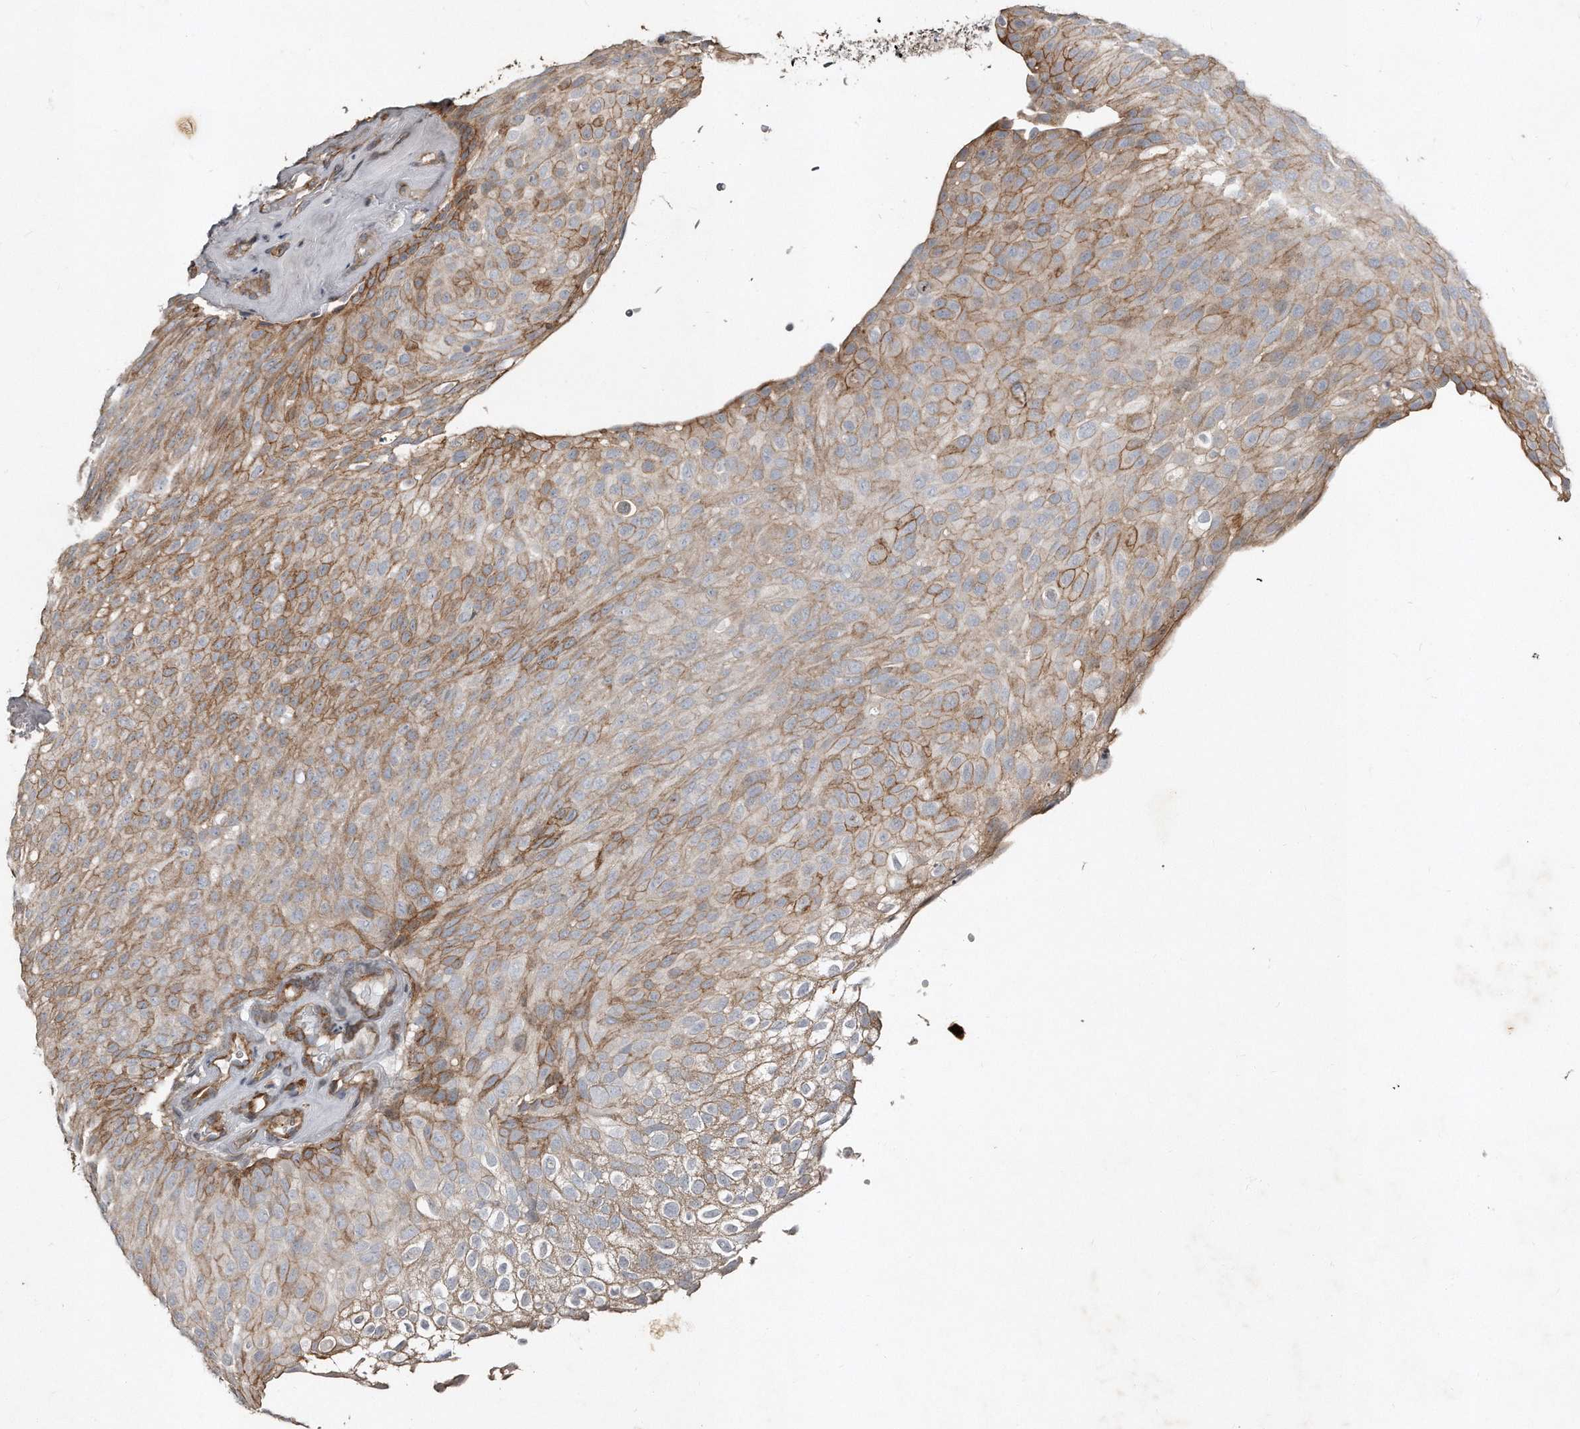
{"staining": {"intensity": "moderate", "quantity": ">75%", "location": "cytoplasmic/membranous"}, "tissue": "urothelial cancer", "cell_type": "Tumor cells", "image_type": "cancer", "snomed": [{"axis": "morphology", "description": "Urothelial carcinoma, Low grade"}, {"axis": "topography", "description": "Urinary bladder"}], "caption": "Immunohistochemical staining of human urothelial cancer shows medium levels of moderate cytoplasmic/membranous staining in approximately >75% of tumor cells.", "gene": "SNAP47", "patient": {"sex": "male", "age": 78}}